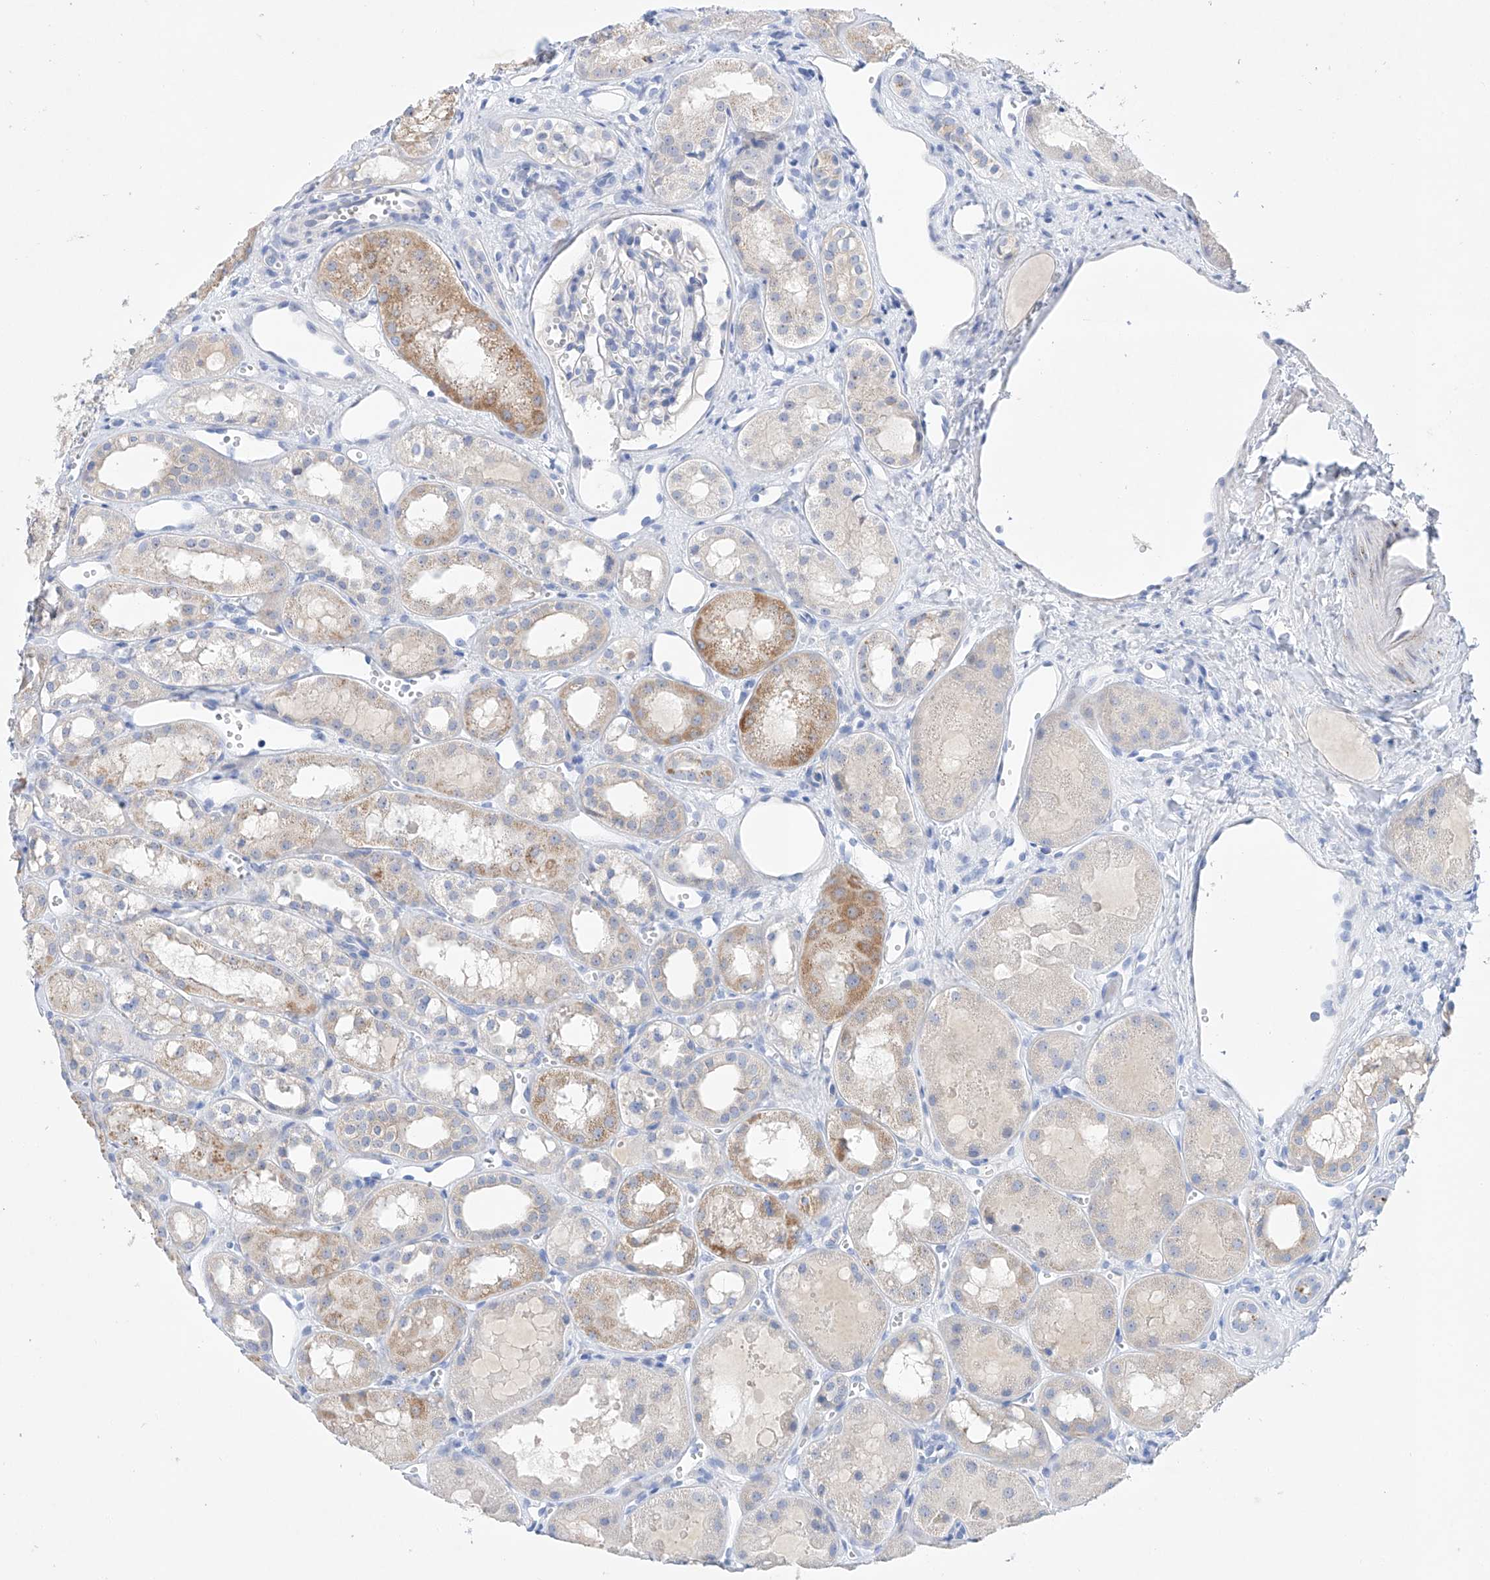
{"staining": {"intensity": "negative", "quantity": "none", "location": "none"}, "tissue": "kidney", "cell_type": "Cells in glomeruli", "image_type": "normal", "snomed": [{"axis": "morphology", "description": "Normal tissue, NOS"}, {"axis": "topography", "description": "Kidney"}], "caption": "Protein analysis of normal kidney shows no significant positivity in cells in glomeruli.", "gene": "LURAP1", "patient": {"sex": "male", "age": 16}}